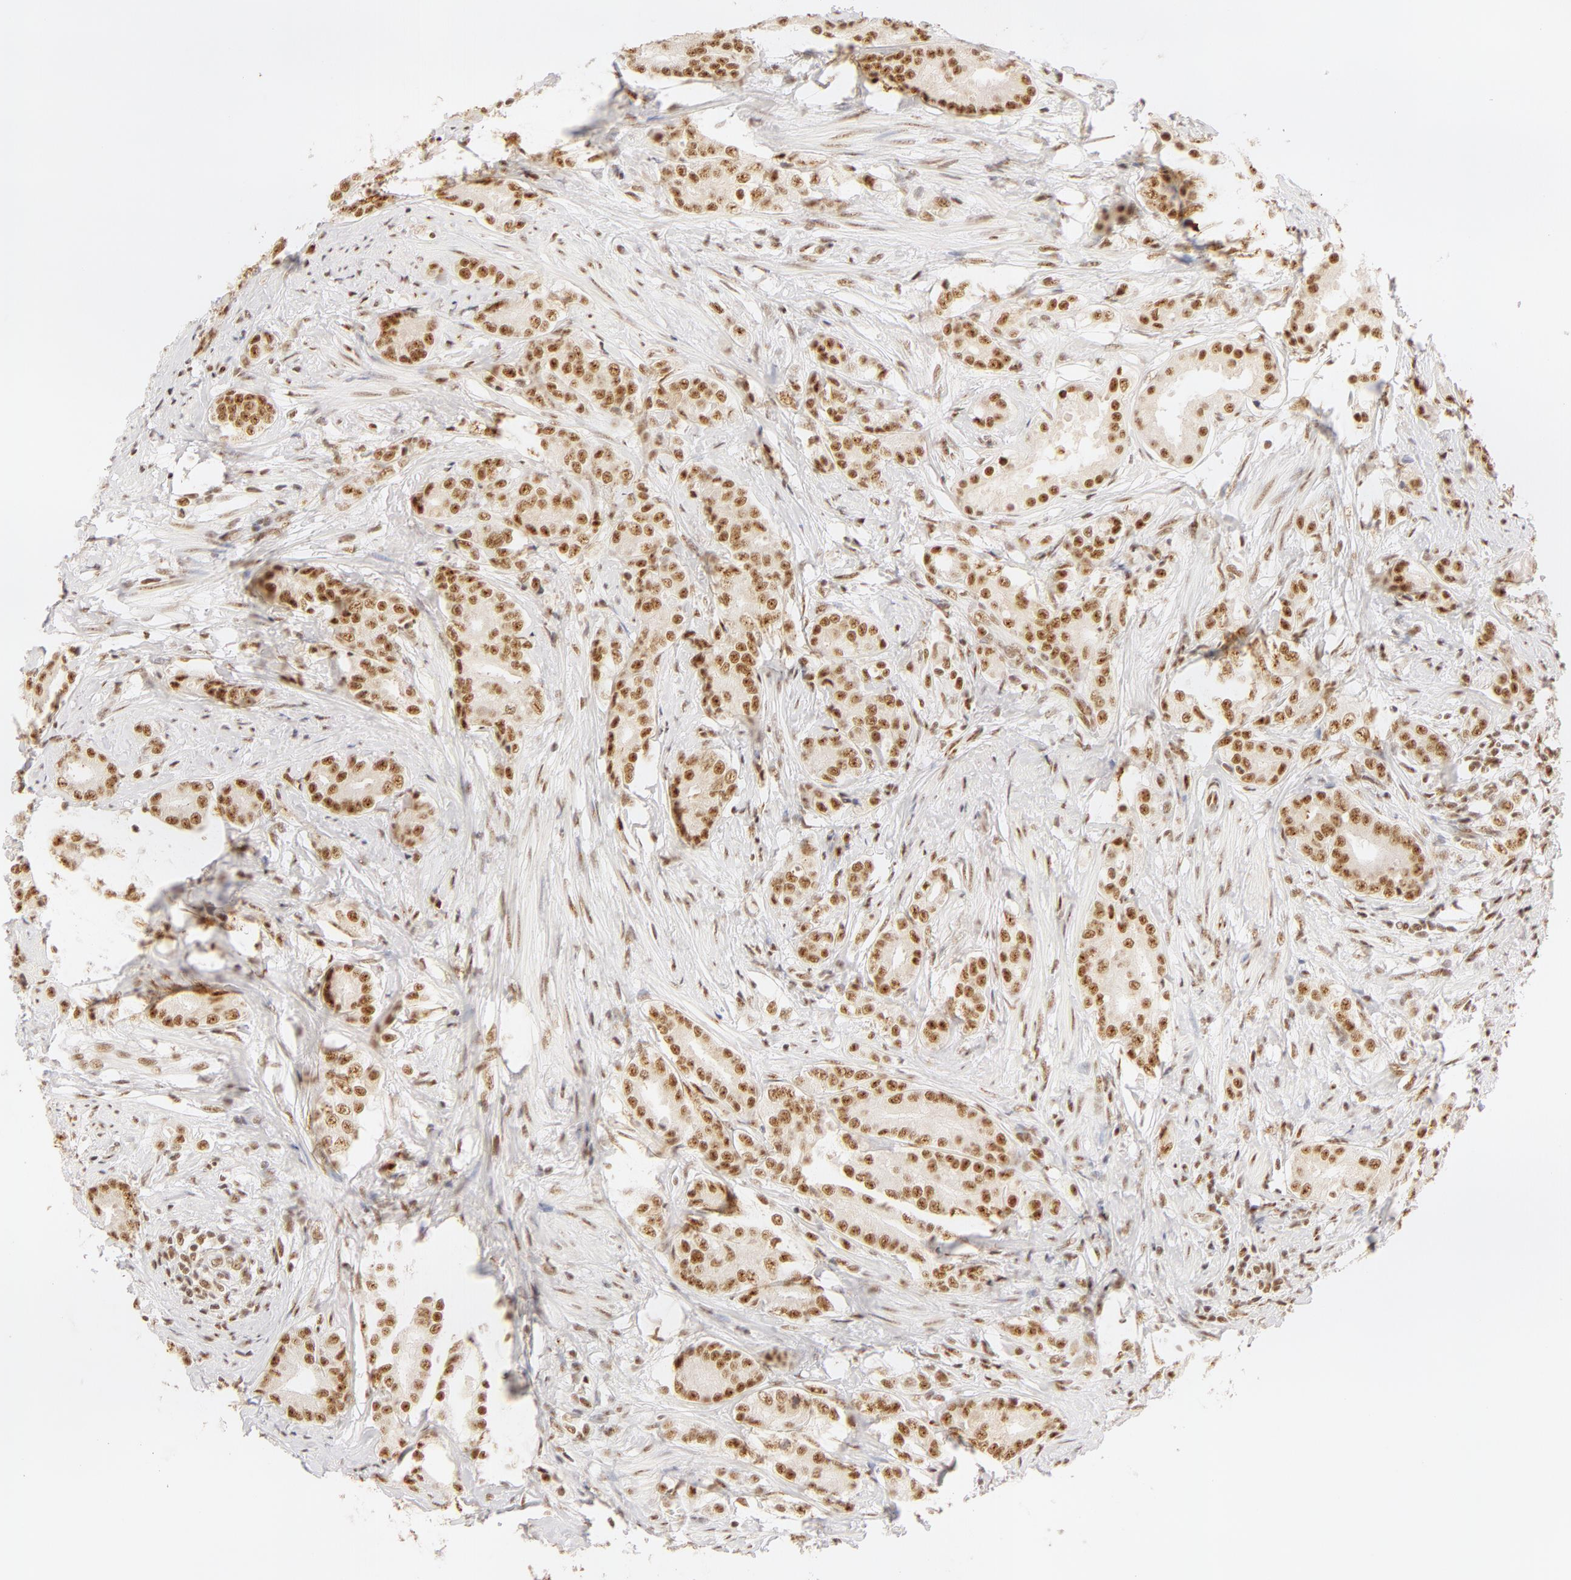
{"staining": {"intensity": "moderate", "quantity": ">75%", "location": "nuclear"}, "tissue": "prostate cancer", "cell_type": "Tumor cells", "image_type": "cancer", "snomed": [{"axis": "morphology", "description": "Adenocarcinoma, Medium grade"}, {"axis": "topography", "description": "Prostate"}], "caption": "Immunohistochemical staining of prostate adenocarcinoma (medium-grade) displays medium levels of moderate nuclear protein staining in approximately >75% of tumor cells. The staining was performed using DAB, with brown indicating positive protein expression. Nuclei are stained blue with hematoxylin.", "gene": "RBM39", "patient": {"sex": "male", "age": 59}}